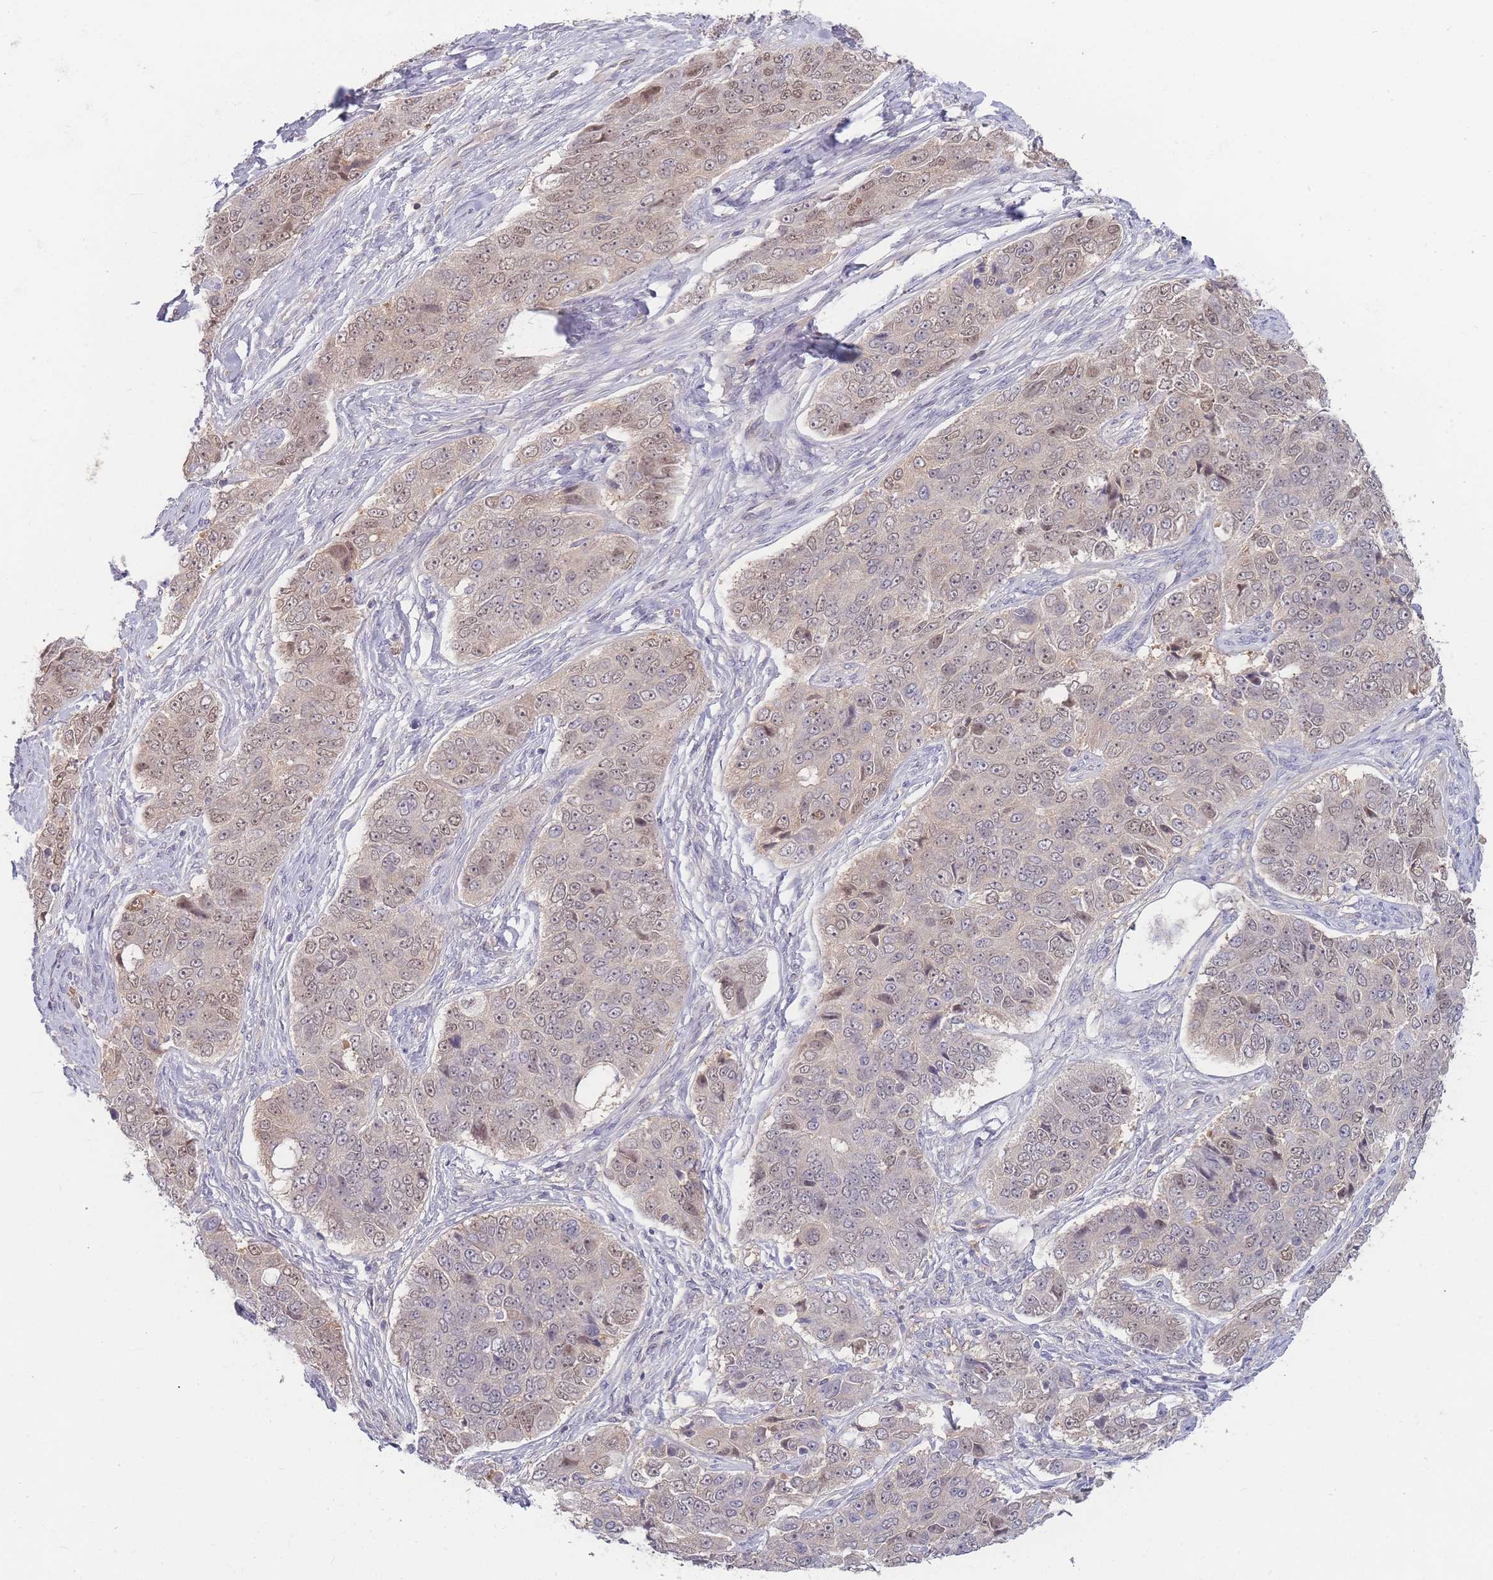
{"staining": {"intensity": "weak", "quantity": "25%-75%", "location": "cytoplasmic/membranous,nuclear"}, "tissue": "ovarian cancer", "cell_type": "Tumor cells", "image_type": "cancer", "snomed": [{"axis": "morphology", "description": "Carcinoma, endometroid"}, {"axis": "topography", "description": "Ovary"}], "caption": "Human ovarian endometroid carcinoma stained for a protein (brown) exhibits weak cytoplasmic/membranous and nuclear positive staining in about 25%-75% of tumor cells.", "gene": "SPHKAP", "patient": {"sex": "female", "age": 51}}